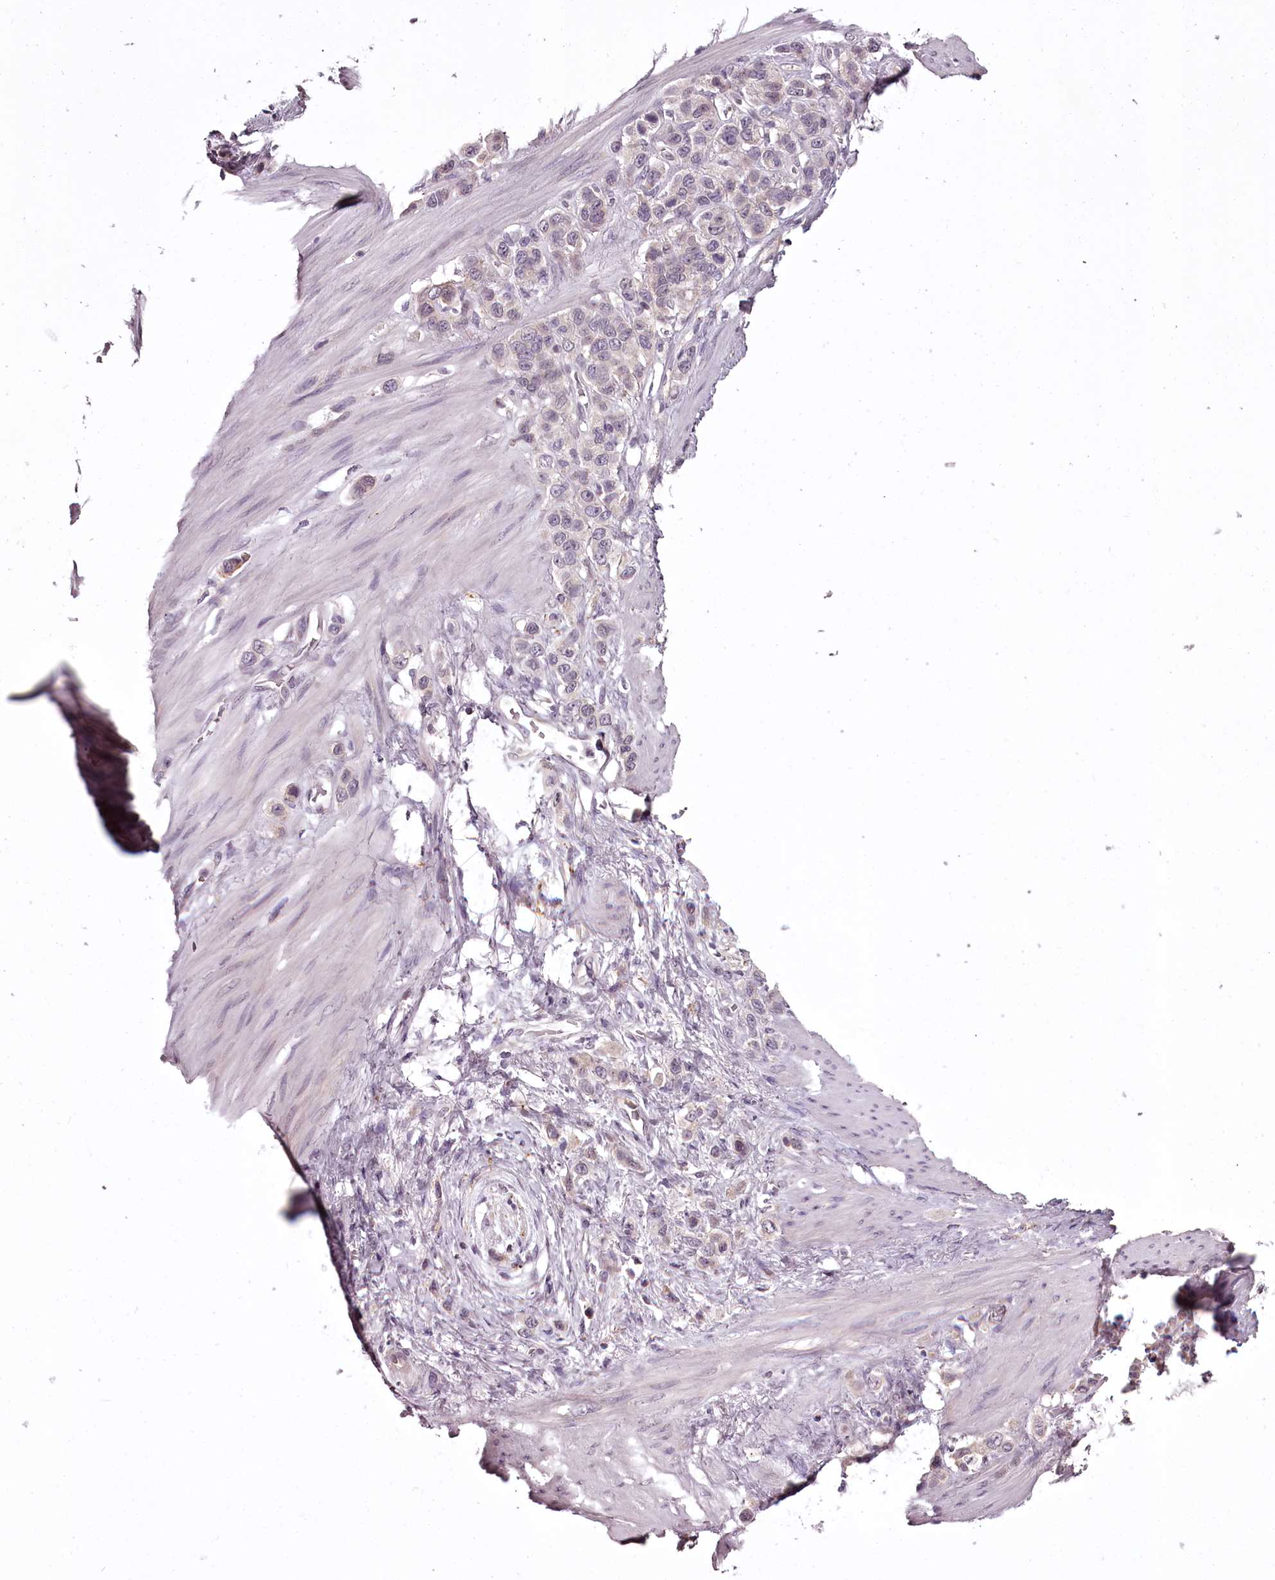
{"staining": {"intensity": "negative", "quantity": "none", "location": "none"}, "tissue": "stomach cancer", "cell_type": "Tumor cells", "image_type": "cancer", "snomed": [{"axis": "morphology", "description": "Adenocarcinoma, NOS"}, {"axis": "morphology", "description": "Adenocarcinoma, High grade"}, {"axis": "topography", "description": "Stomach, upper"}, {"axis": "topography", "description": "Stomach, lower"}], "caption": "DAB immunohistochemical staining of human stomach adenocarcinoma (high-grade) demonstrates no significant expression in tumor cells.", "gene": "CCDC92", "patient": {"sex": "female", "age": 65}}